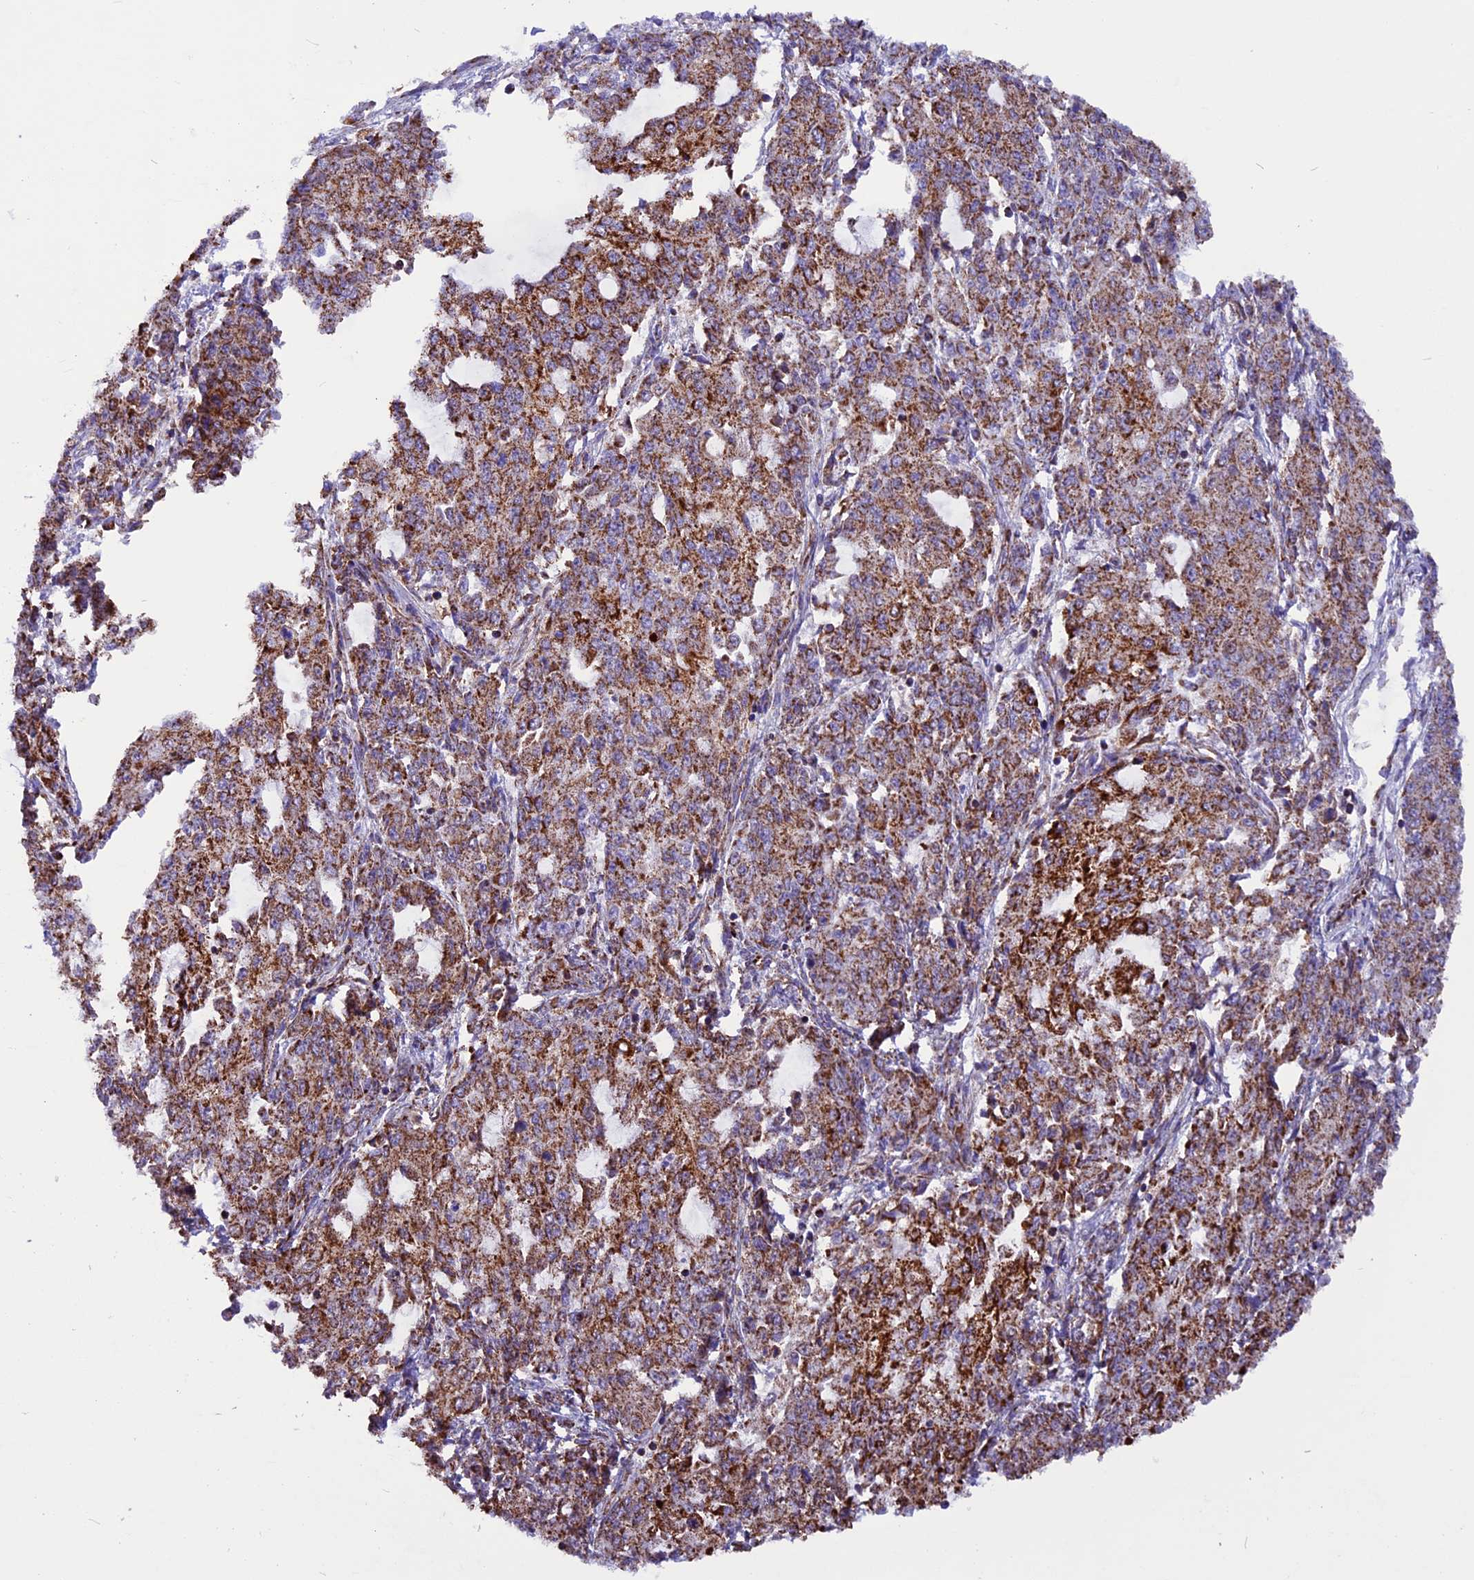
{"staining": {"intensity": "strong", "quantity": ">75%", "location": "cytoplasmic/membranous"}, "tissue": "endometrial cancer", "cell_type": "Tumor cells", "image_type": "cancer", "snomed": [{"axis": "morphology", "description": "Adenocarcinoma, NOS"}, {"axis": "topography", "description": "Endometrium"}], "caption": "Adenocarcinoma (endometrial) stained with immunohistochemistry shows strong cytoplasmic/membranous expression in approximately >75% of tumor cells.", "gene": "ICA1L", "patient": {"sex": "female", "age": 50}}